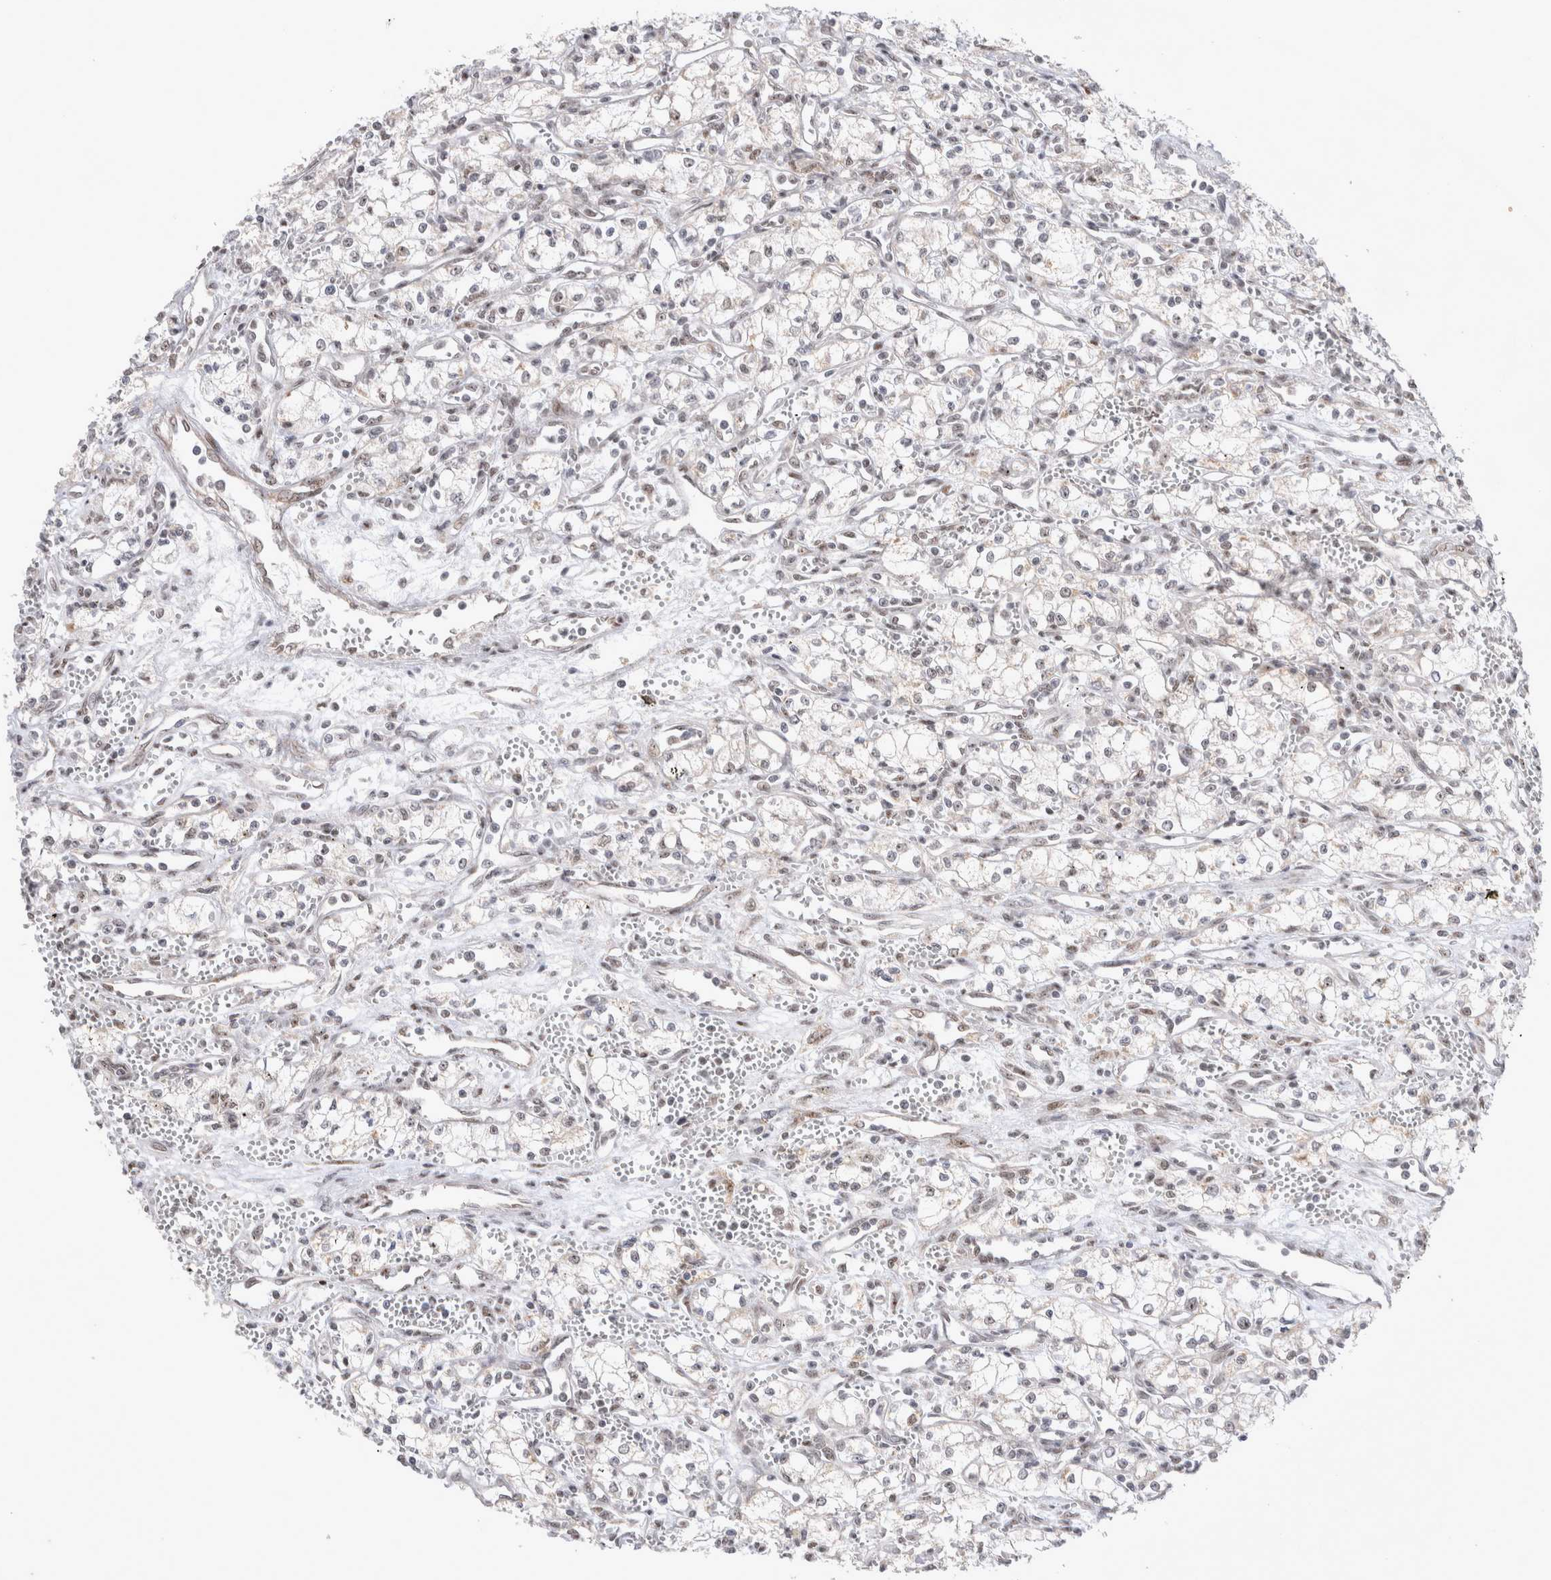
{"staining": {"intensity": "weak", "quantity": "<25%", "location": "nuclear"}, "tissue": "renal cancer", "cell_type": "Tumor cells", "image_type": "cancer", "snomed": [{"axis": "morphology", "description": "Adenocarcinoma, NOS"}, {"axis": "topography", "description": "Kidney"}], "caption": "High power microscopy image of an immunohistochemistry micrograph of adenocarcinoma (renal), revealing no significant expression in tumor cells. (DAB immunohistochemistry (IHC) visualized using brightfield microscopy, high magnification).", "gene": "MRPL37", "patient": {"sex": "male", "age": 59}}